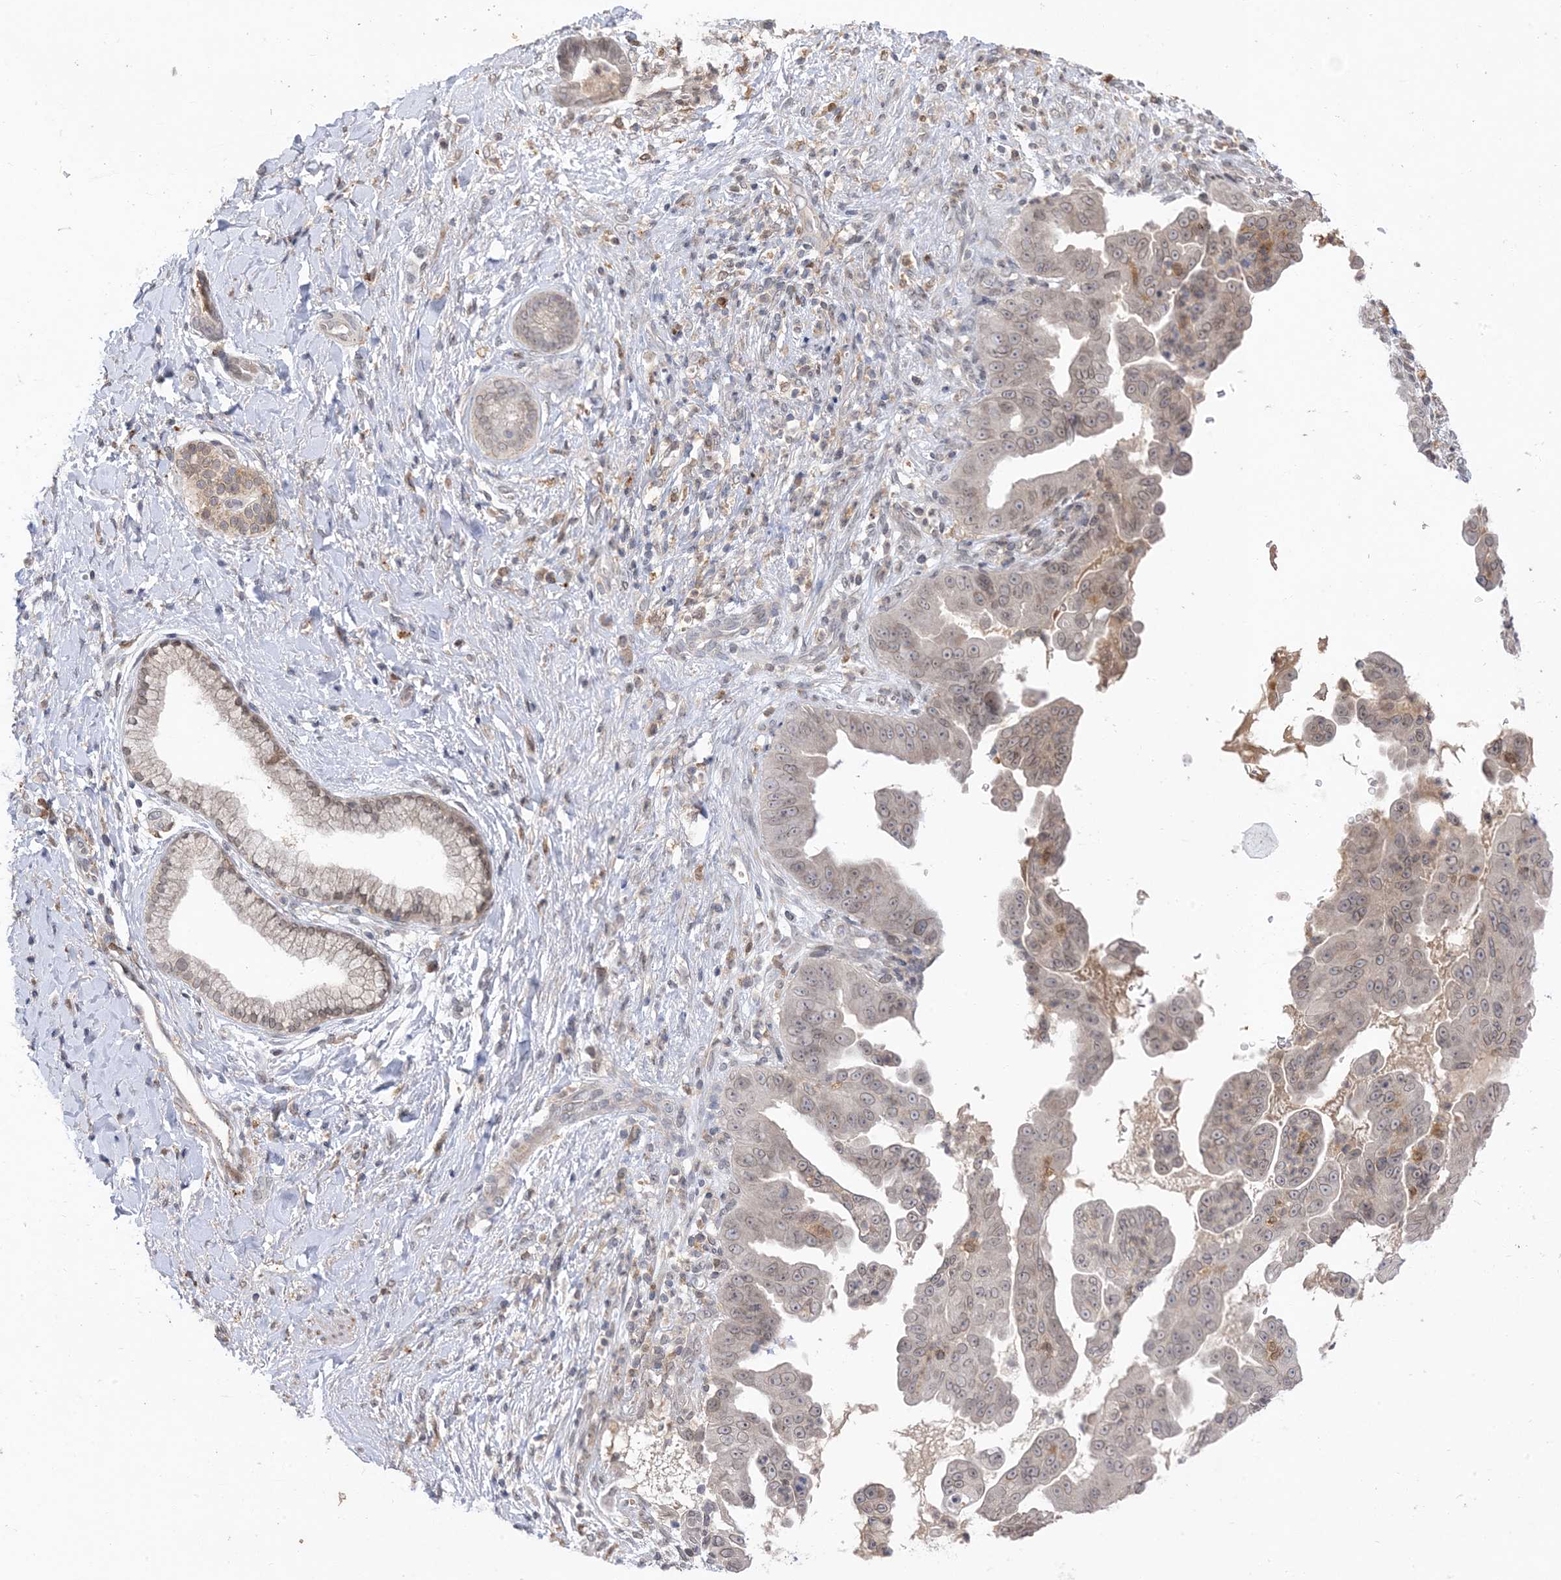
{"staining": {"intensity": "weak", "quantity": "25%-75%", "location": "cytoplasmic/membranous,nuclear"}, "tissue": "pancreatic cancer", "cell_type": "Tumor cells", "image_type": "cancer", "snomed": [{"axis": "morphology", "description": "Adenocarcinoma, NOS"}, {"axis": "topography", "description": "Pancreas"}], "caption": "Brown immunohistochemical staining in adenocarcinoma (pancreatic) reveals weak cytoplasmic/membranous and nuclear positivity in approximately 25%-75% of tumor cells.", "gene": "NAGK", "patient": {"sex": "female", "age": 78}}